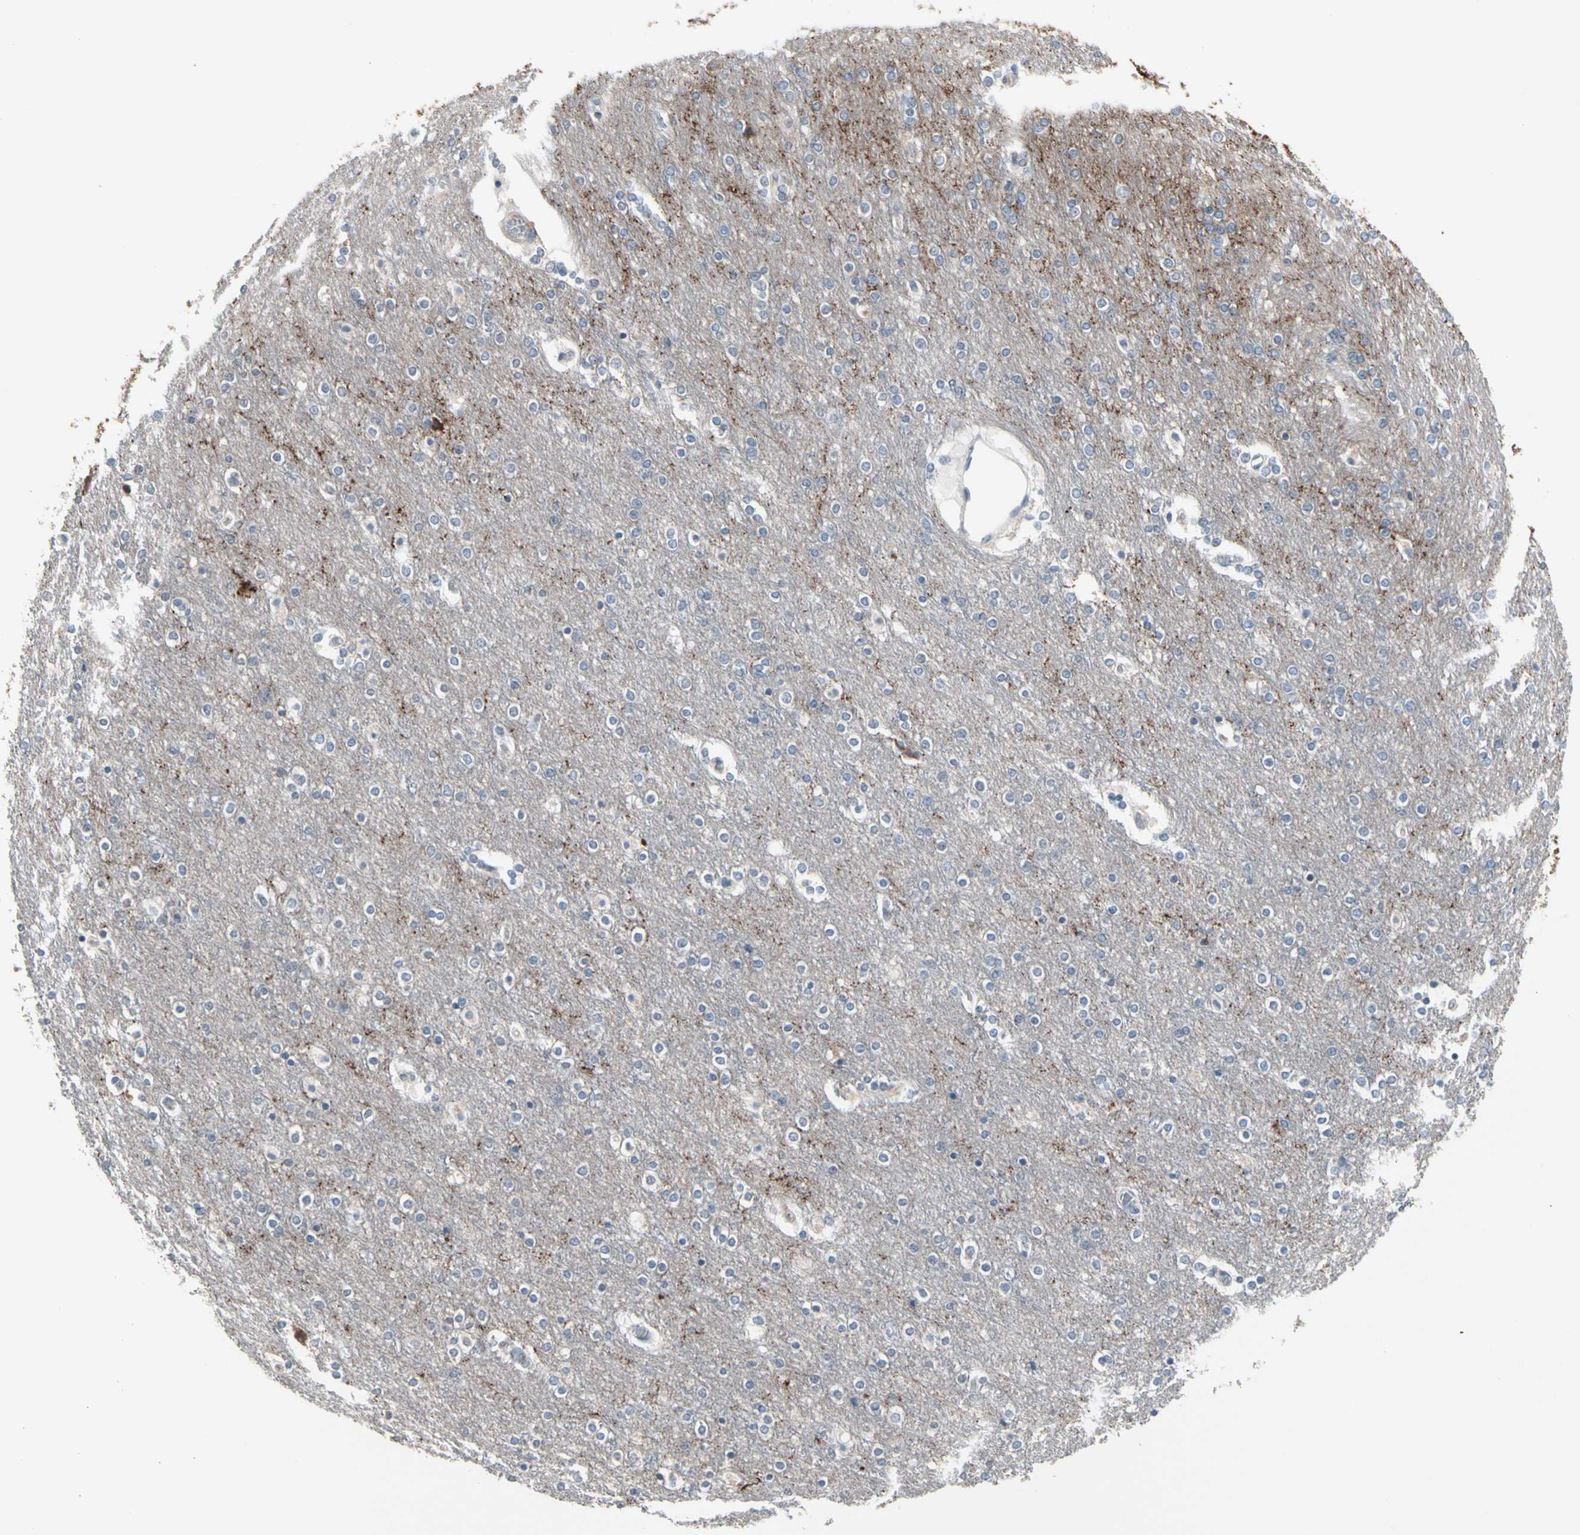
{"staining": {"intensity": "negative", "quantity": "none", "location": "none"}, "tissue": "cerebral cortex", "cell_type": "Endothelial cells", "image_type": "normal", "snomed": [{"axis": "morphology", "description": "Normal tissue, NOS"}, {"axis": "topography", "description": "Cerebral cortex"}], "caption": "Endothelial cells show no significant expression in benign cerebral cortex.", "gene": "SV2A", "patient": {"sex": "female", "age": 54}}